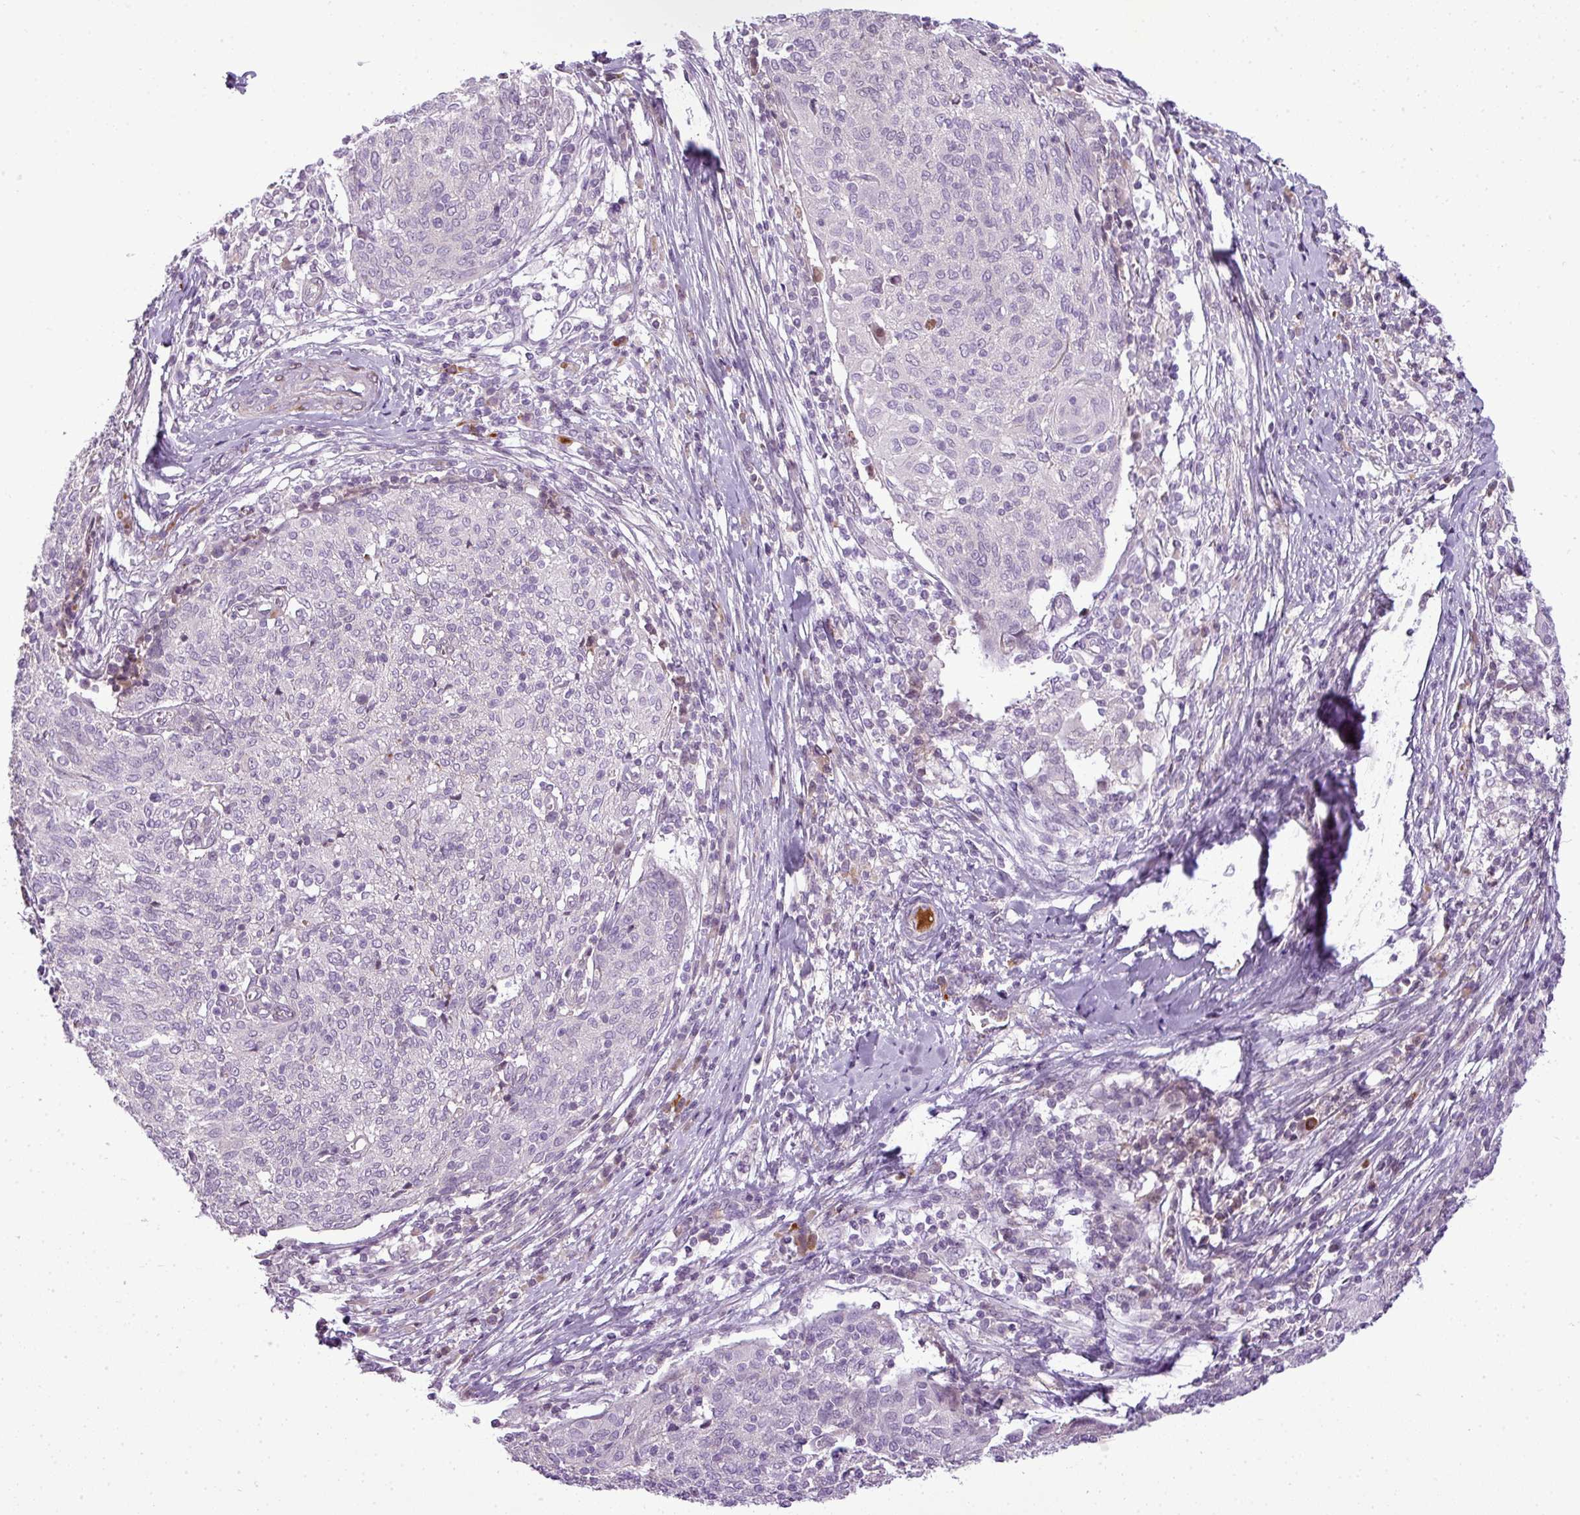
{"staining": {"intensity": "negative", "quantity": "none", "location": "none"}, "tissue": "cervical cancer", "cell_type": "Tumor cells", "image_type": "cancer", "snomed": [{"axis": "morphology", "description": "Squamous cell carcinoma, NOS"}, {"axis": "topography", "description": "Cervix"}], "caption": "This is an immunohistochemistry photomicrograph of human cervical cancer. There is no expression in tumor cells.", "gene": "C4B", "patient": {"sex": "female", "age": 52}}